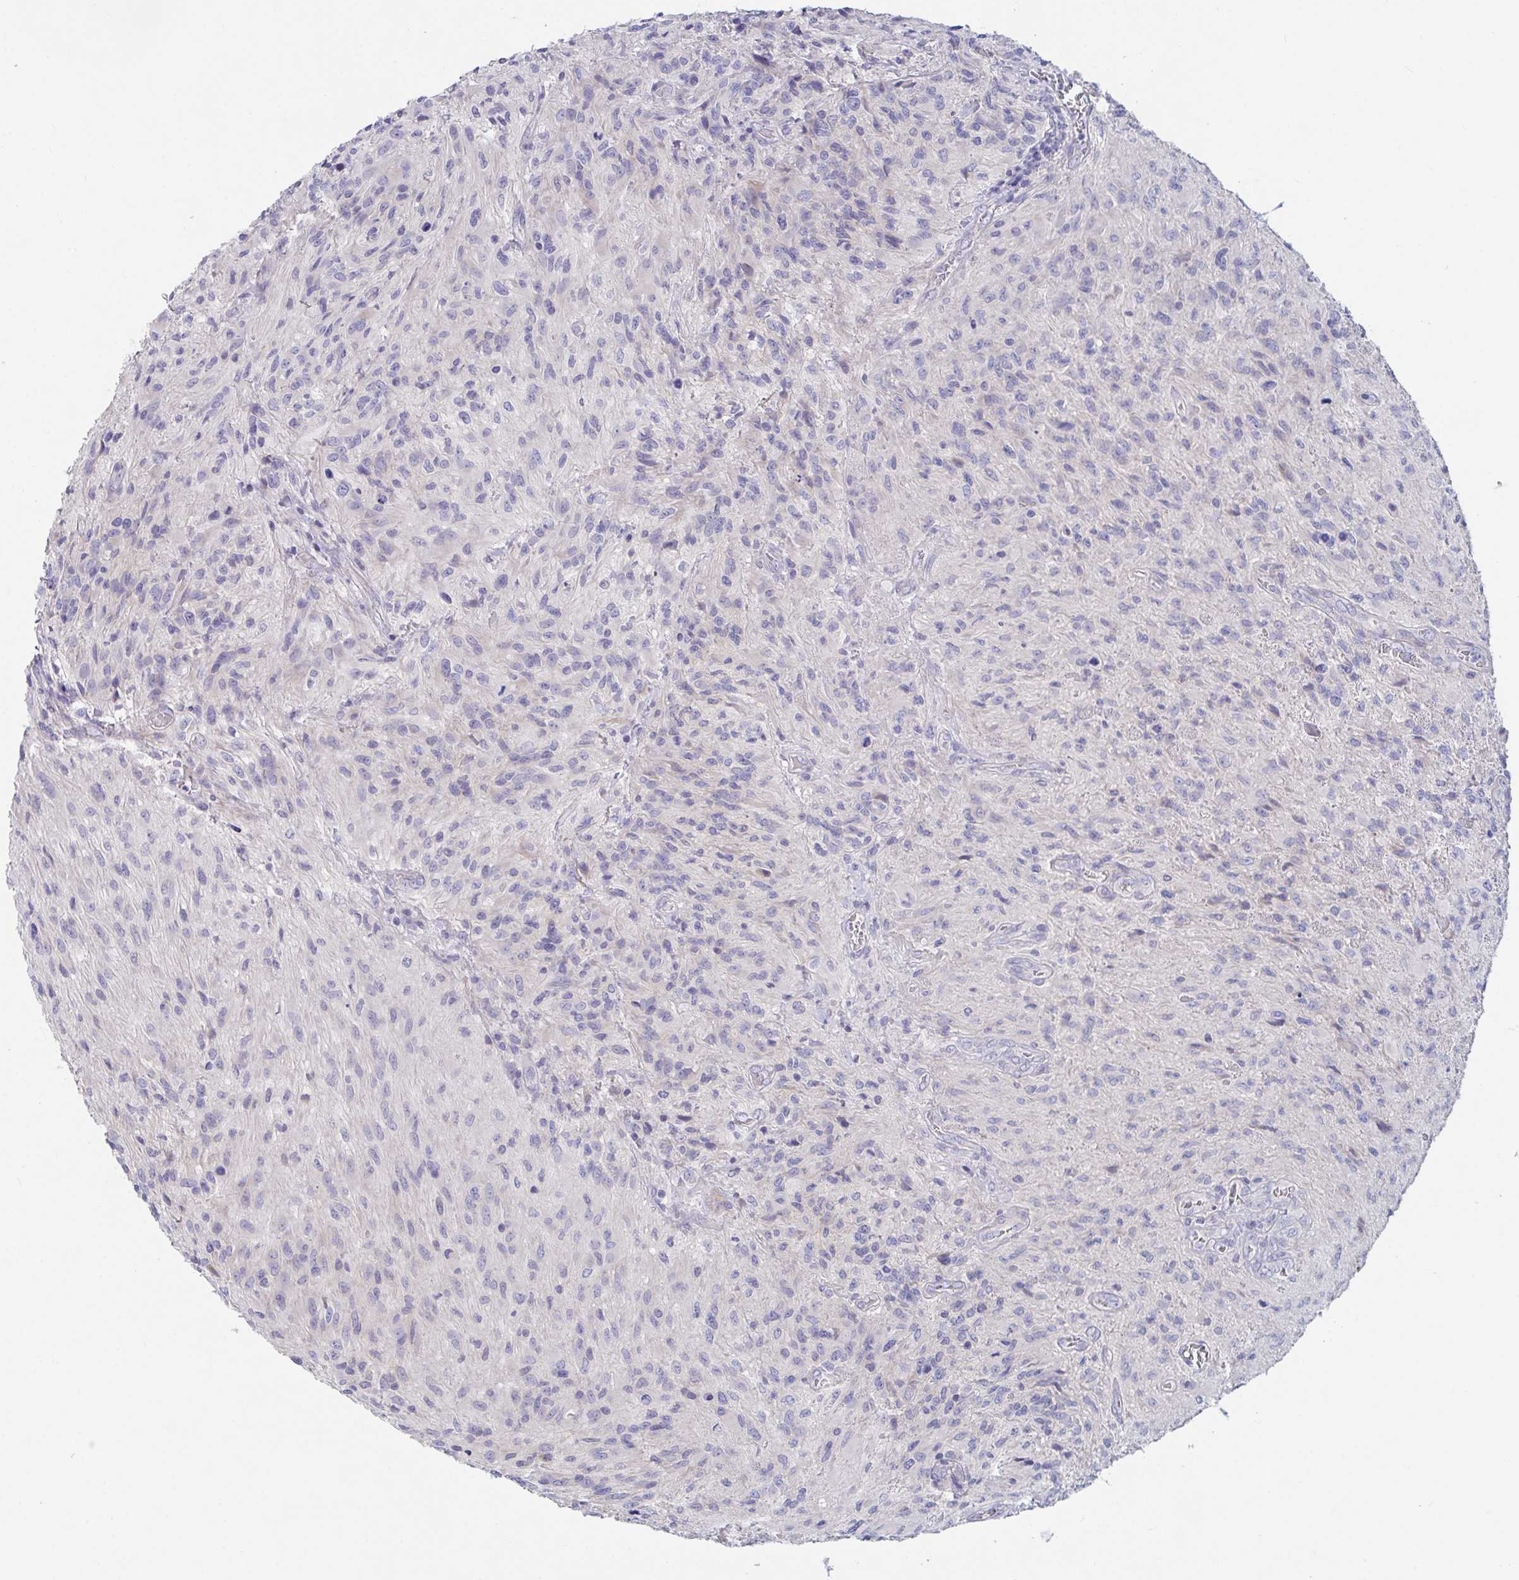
{"staining": {"intensity": "negative", "quantity": "none", "location": "none"}, "tissue": "glioma", "cell_type": "Tumor cells", "image_type": "cancer", "snomed": [{"axis": "morphology", "description": "Glioma, malignant, High grade"}, {"axis": "topography", "description": "Brain"}], "caption": "Malignant glioma (high-grade) was stained to show a protein in brown. There is no significant staining in tumor cells. (DAB IHC, high magnification).", "gene": "ZNF561", "patient": {"sex": "male", "age": 47}}